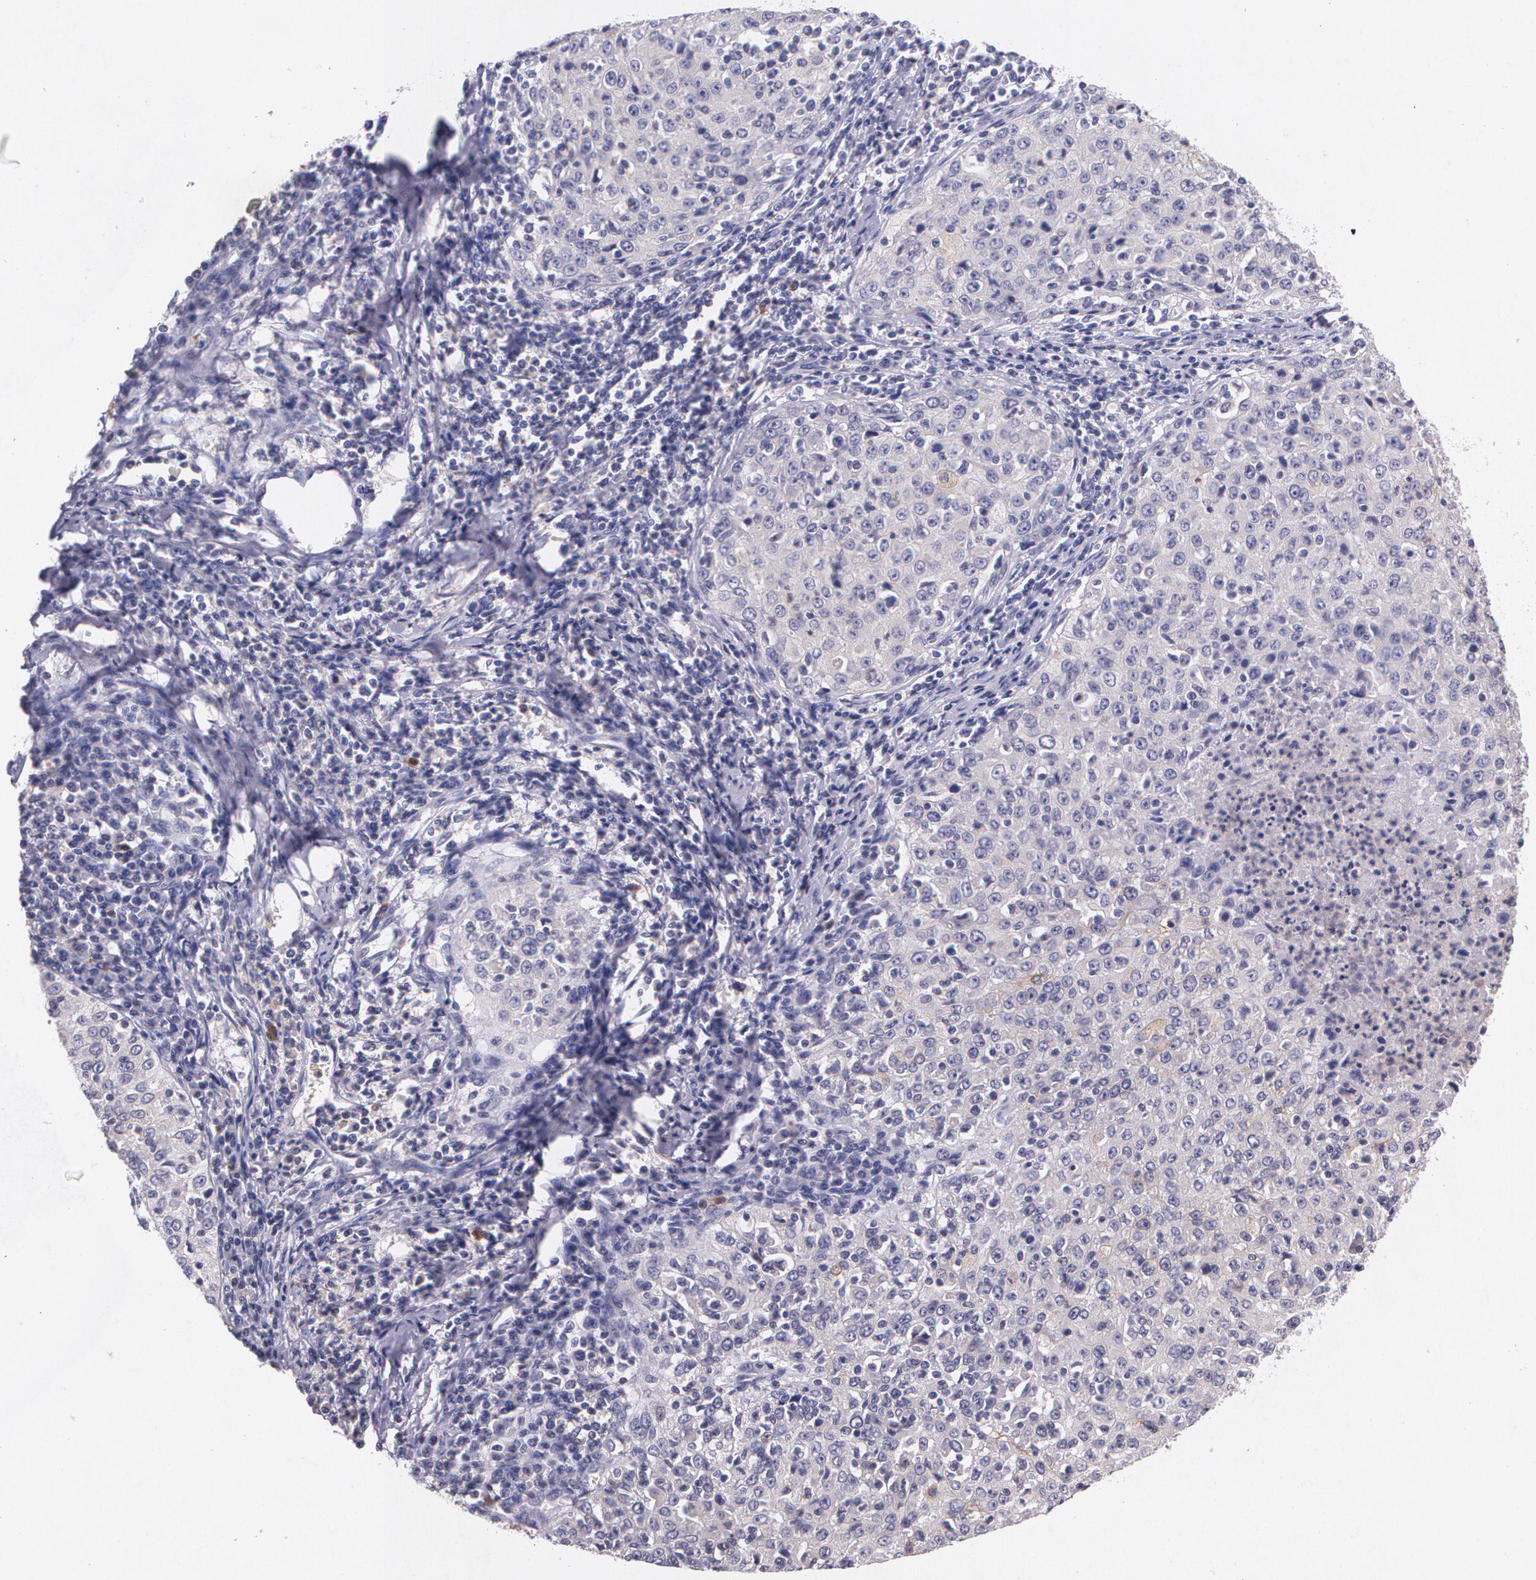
{"staining": {"intensity": "weak", "quantity": "<25%", "location": "cytoplasmic/membranous"}, "tissue": "cervical cancer", "cell_type": "Tumor cells", "image_type": "cancer", "snomed": [{"axis": "morphology", "description": "Squamous cell carcinoma, NOS"}, {"axis": "topography", "description": "Cervix"}], "caption": "Immunohistochemistry (IHC) of cervical cancer displays no positivity in tumor cells. (Stains: DAB immunohistochemistry with hematoxylin counter stain, Microscopy: brightfield microscopy at high magnification).", "gene": "TM4SF1", "patient": {"sex": "female", "age": 27}}